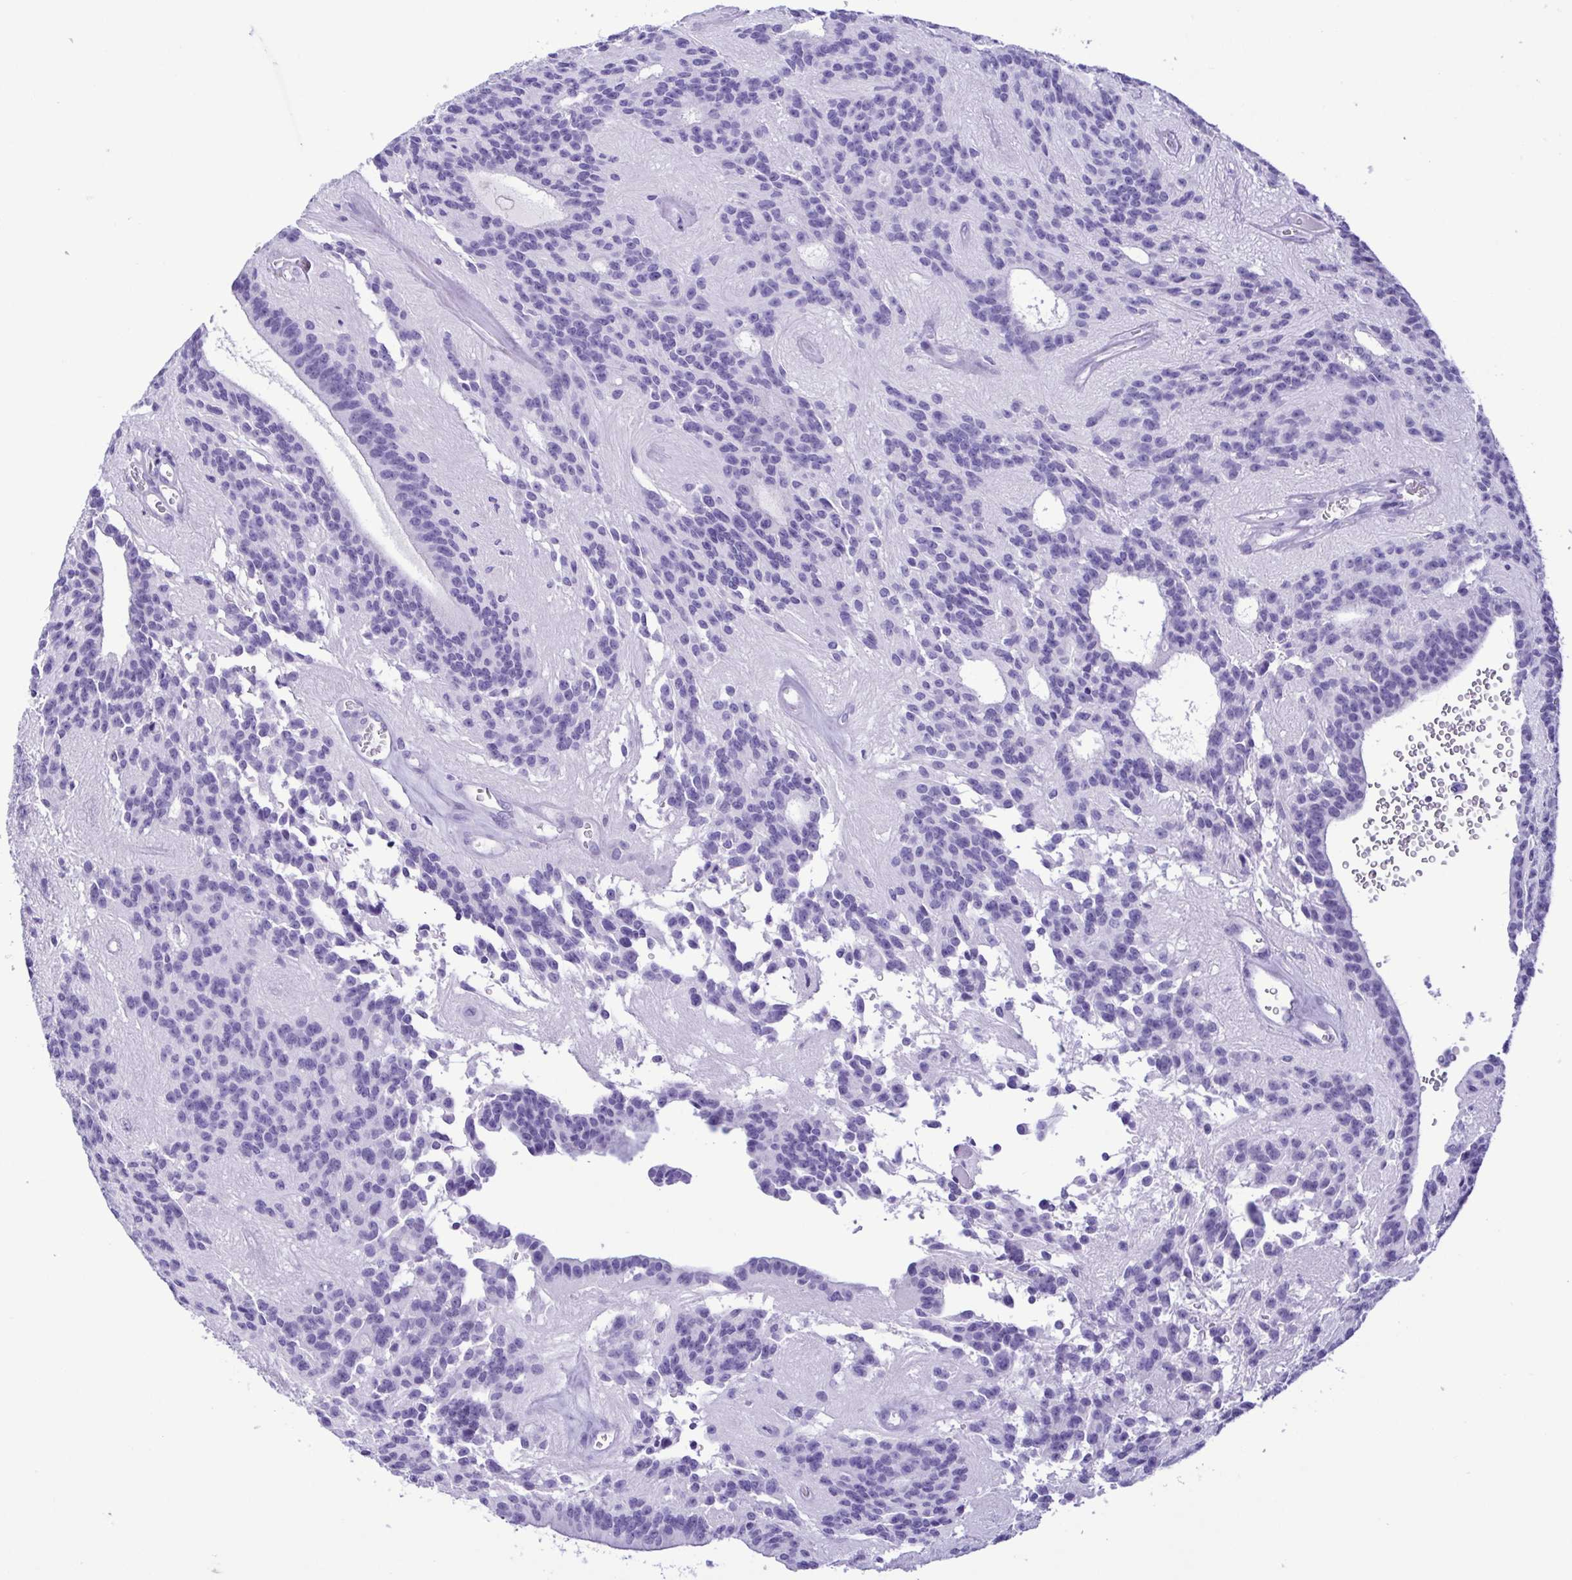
{"staining": {"intensity": "negative", "quantity": "none", "location": "none"}, "tissue": "glioma", "cell_type": "Tumor cells", "image_type": "cancer", "snomed": [{"axis": "morphology", "description": "Glioma, malignant, Low grade"}, {"axis": "topography", "description": "Brain"}], "caption": "Glioma was stained to show a protein in brown. There is no significant expression in tumor cells.", "gene": "OVGP1", "patient": {"sex": "male", "age": 31}}